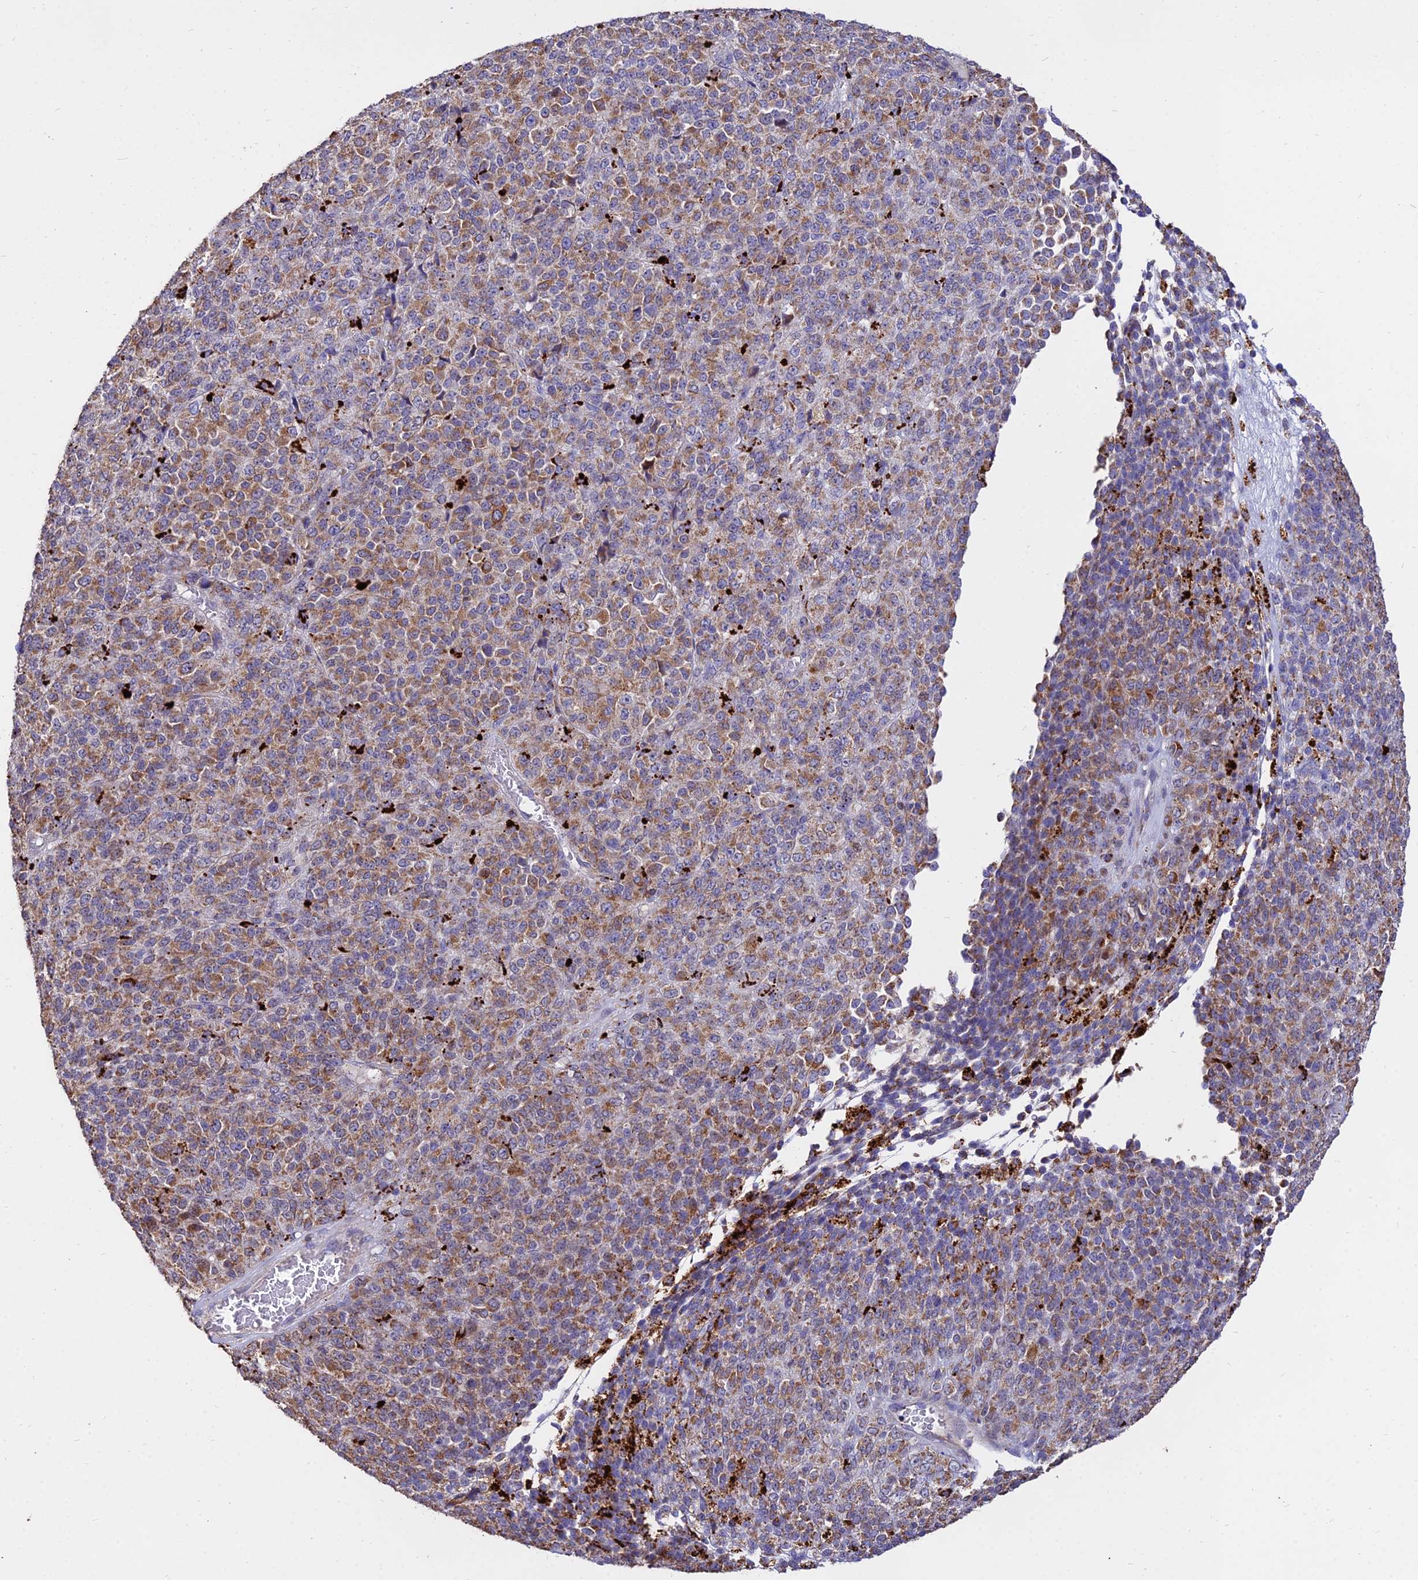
{"staining": {"intensity": "moderate", "quantity": ">75%", "location": "cytoplasmic/membranous"}, "tissue": "melanoma", "cell_type": "Tumor cells", "image_type": "cancer", "snomed": [{"axis": "morphology", "description": "Malignant melanoma, Metastatic site"}, {"axis": "topography", "description": "Brain"}], "caption": "A brown stain shows moderate cytoplasmic/membranous expression of a protein in human malignant melanoma (metastatic site) tumor cells.", "gene": "PNLIPRP3", "patient": {"sex": "female", "age": 56}}